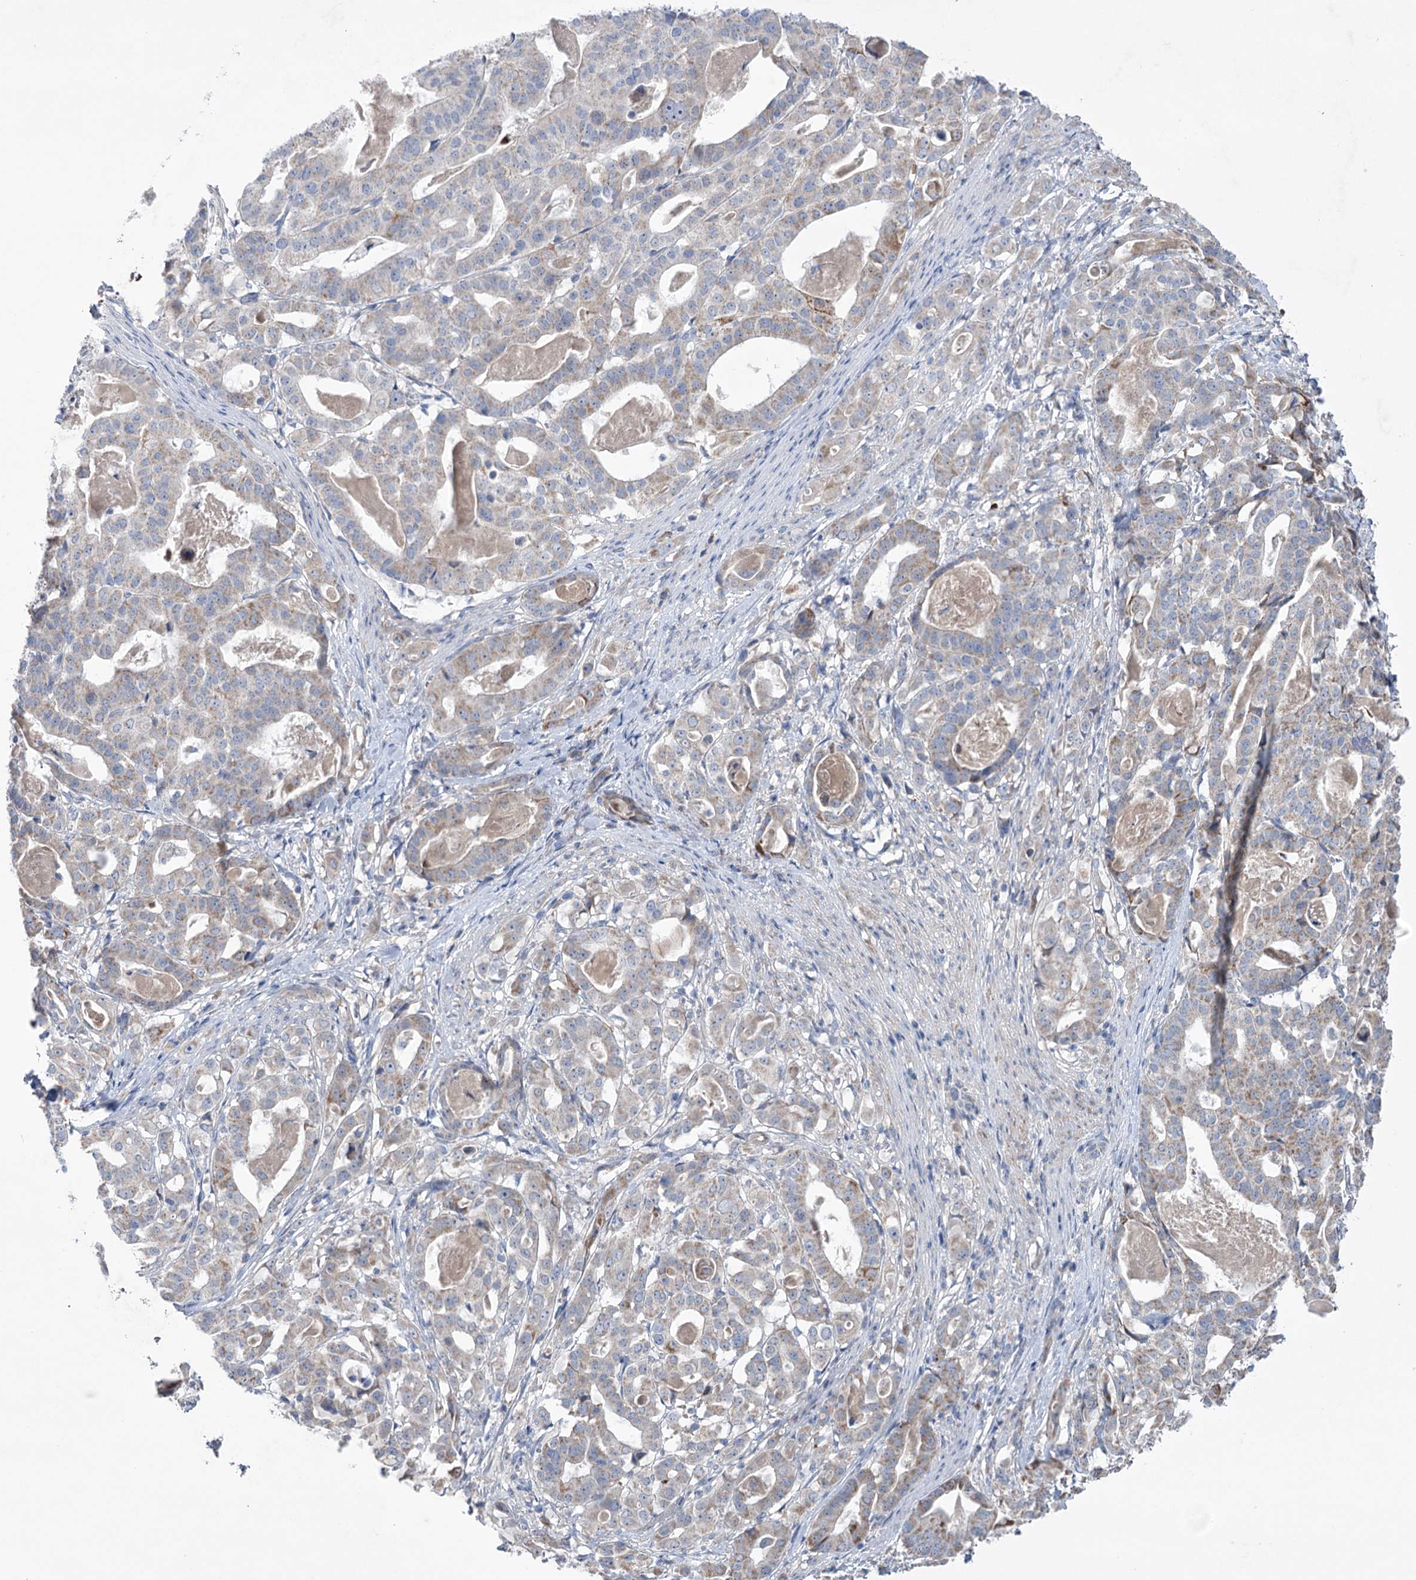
{"staining": {"intensity": "weak", "quantity": ">75%", "location": "cytoplasmic/membranous"}, "tissue": "stomach cancer", "cell_type": "Tumor cells", "image_type": "cancer", "snomed": [{"axis": "morphology", "description": "Adenocarcinoma, NOS"}, {"axis": "topography", "description": "Stomach"}], "caption": "Protein expression by IHC shows weak cytoplasmic/membranous expression in about >75% of tumor cells in stomach adenocarcinoma.", "gene": "MTCH2", "patient": {"sex": "male", "age": 48}}